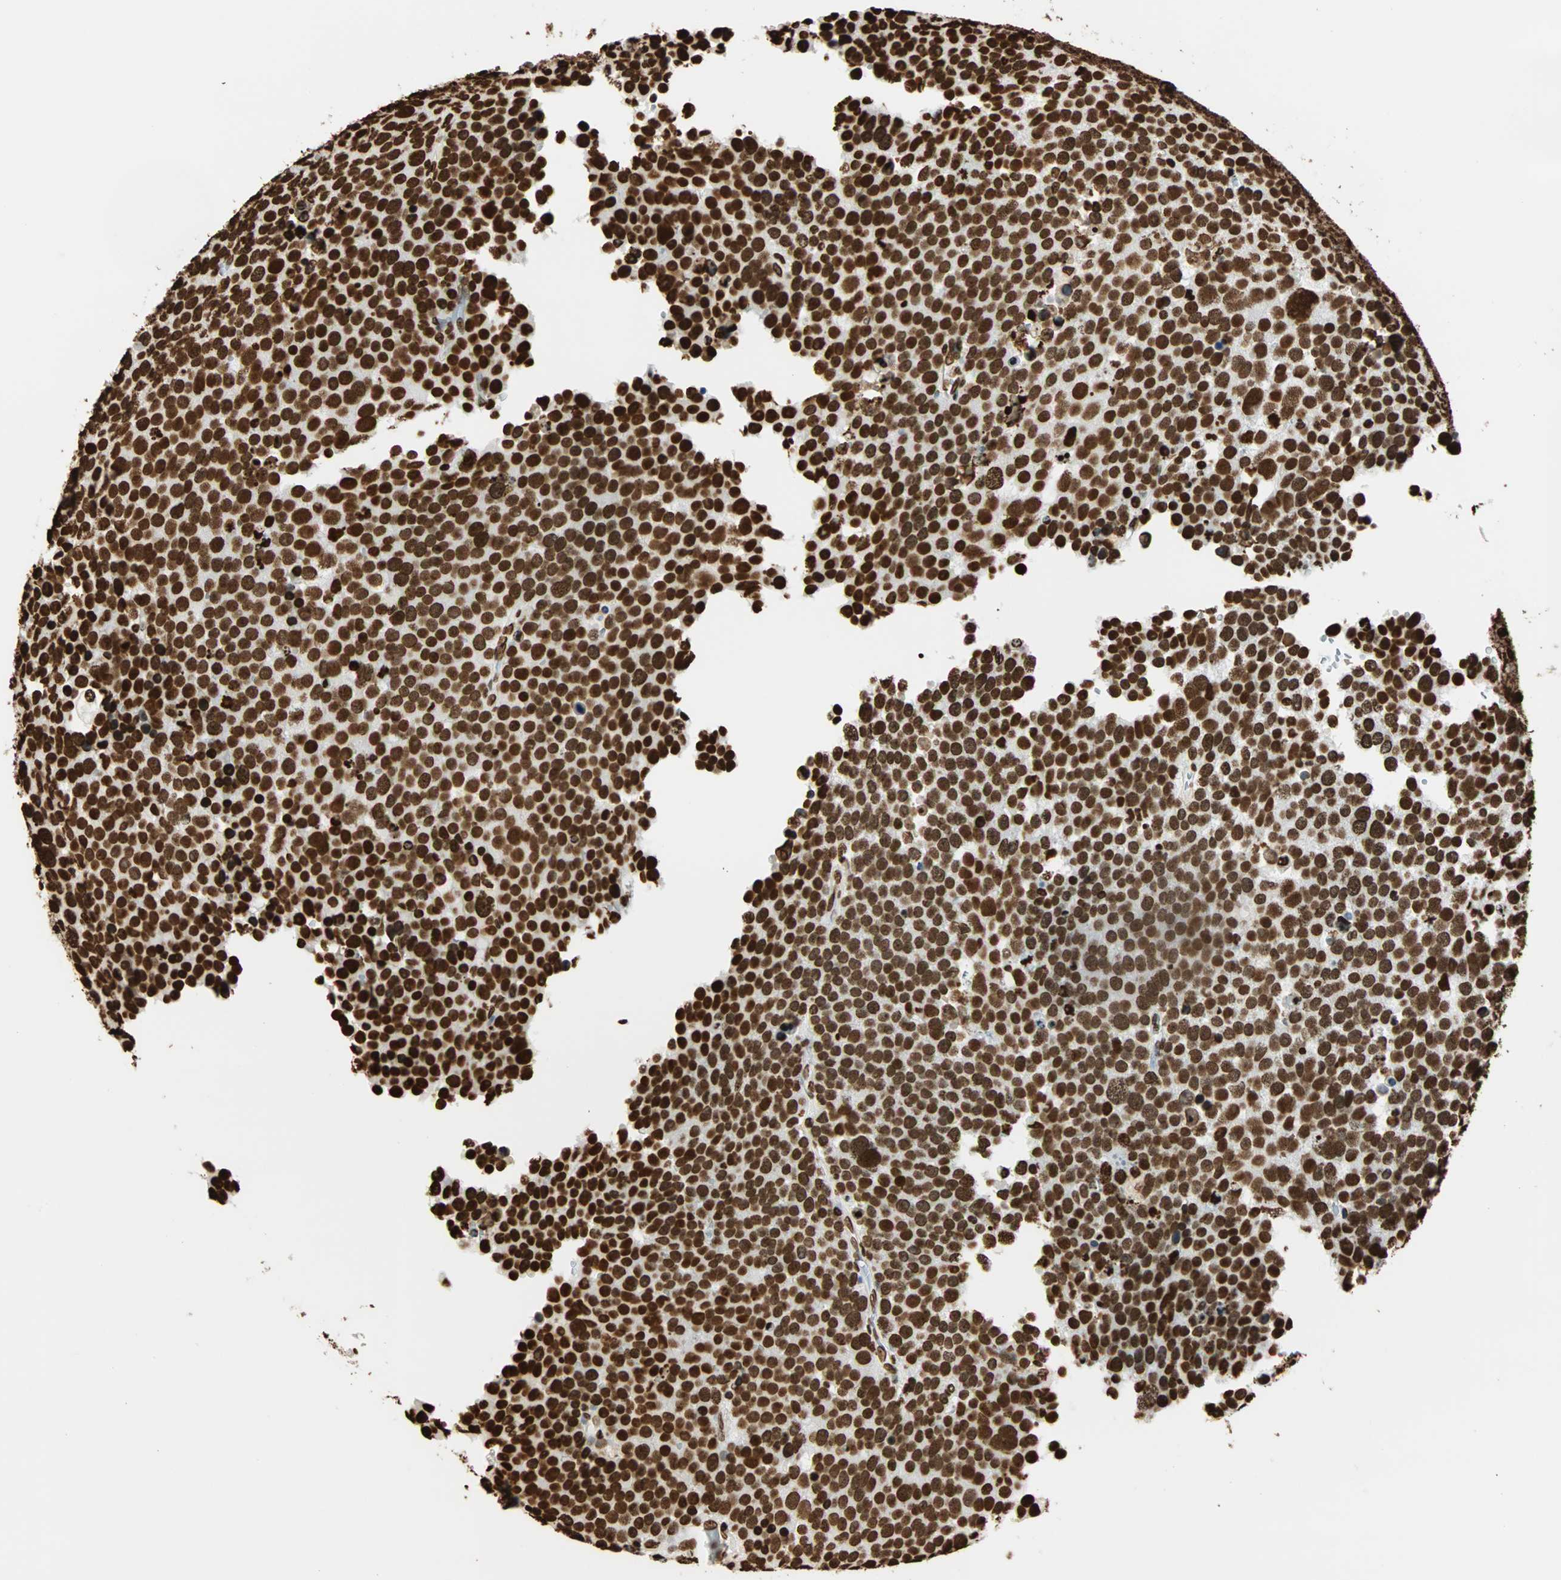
{"staining": {"intensity": "strong", "quantity": ">75%", "location": "nuclear"}, "tissue": "testis cancer", "cell_type": "Tumor cells", "image_type": "cancer", "snomed": [{"axis": "morphology", "description": "Seminoma, NOS"}, {"axis": "topography", "description": "Testis"}], "caption": "Immunohistochemistry of testis cancer (seminoma) exhibits high levels of strong nuclear expression in approximately >75% of tumor cells. The protein is shown in brown color, while the nuclei are stained blue.", "gene": "GLI2", "patient": {"sex": "male", "age": 71}}